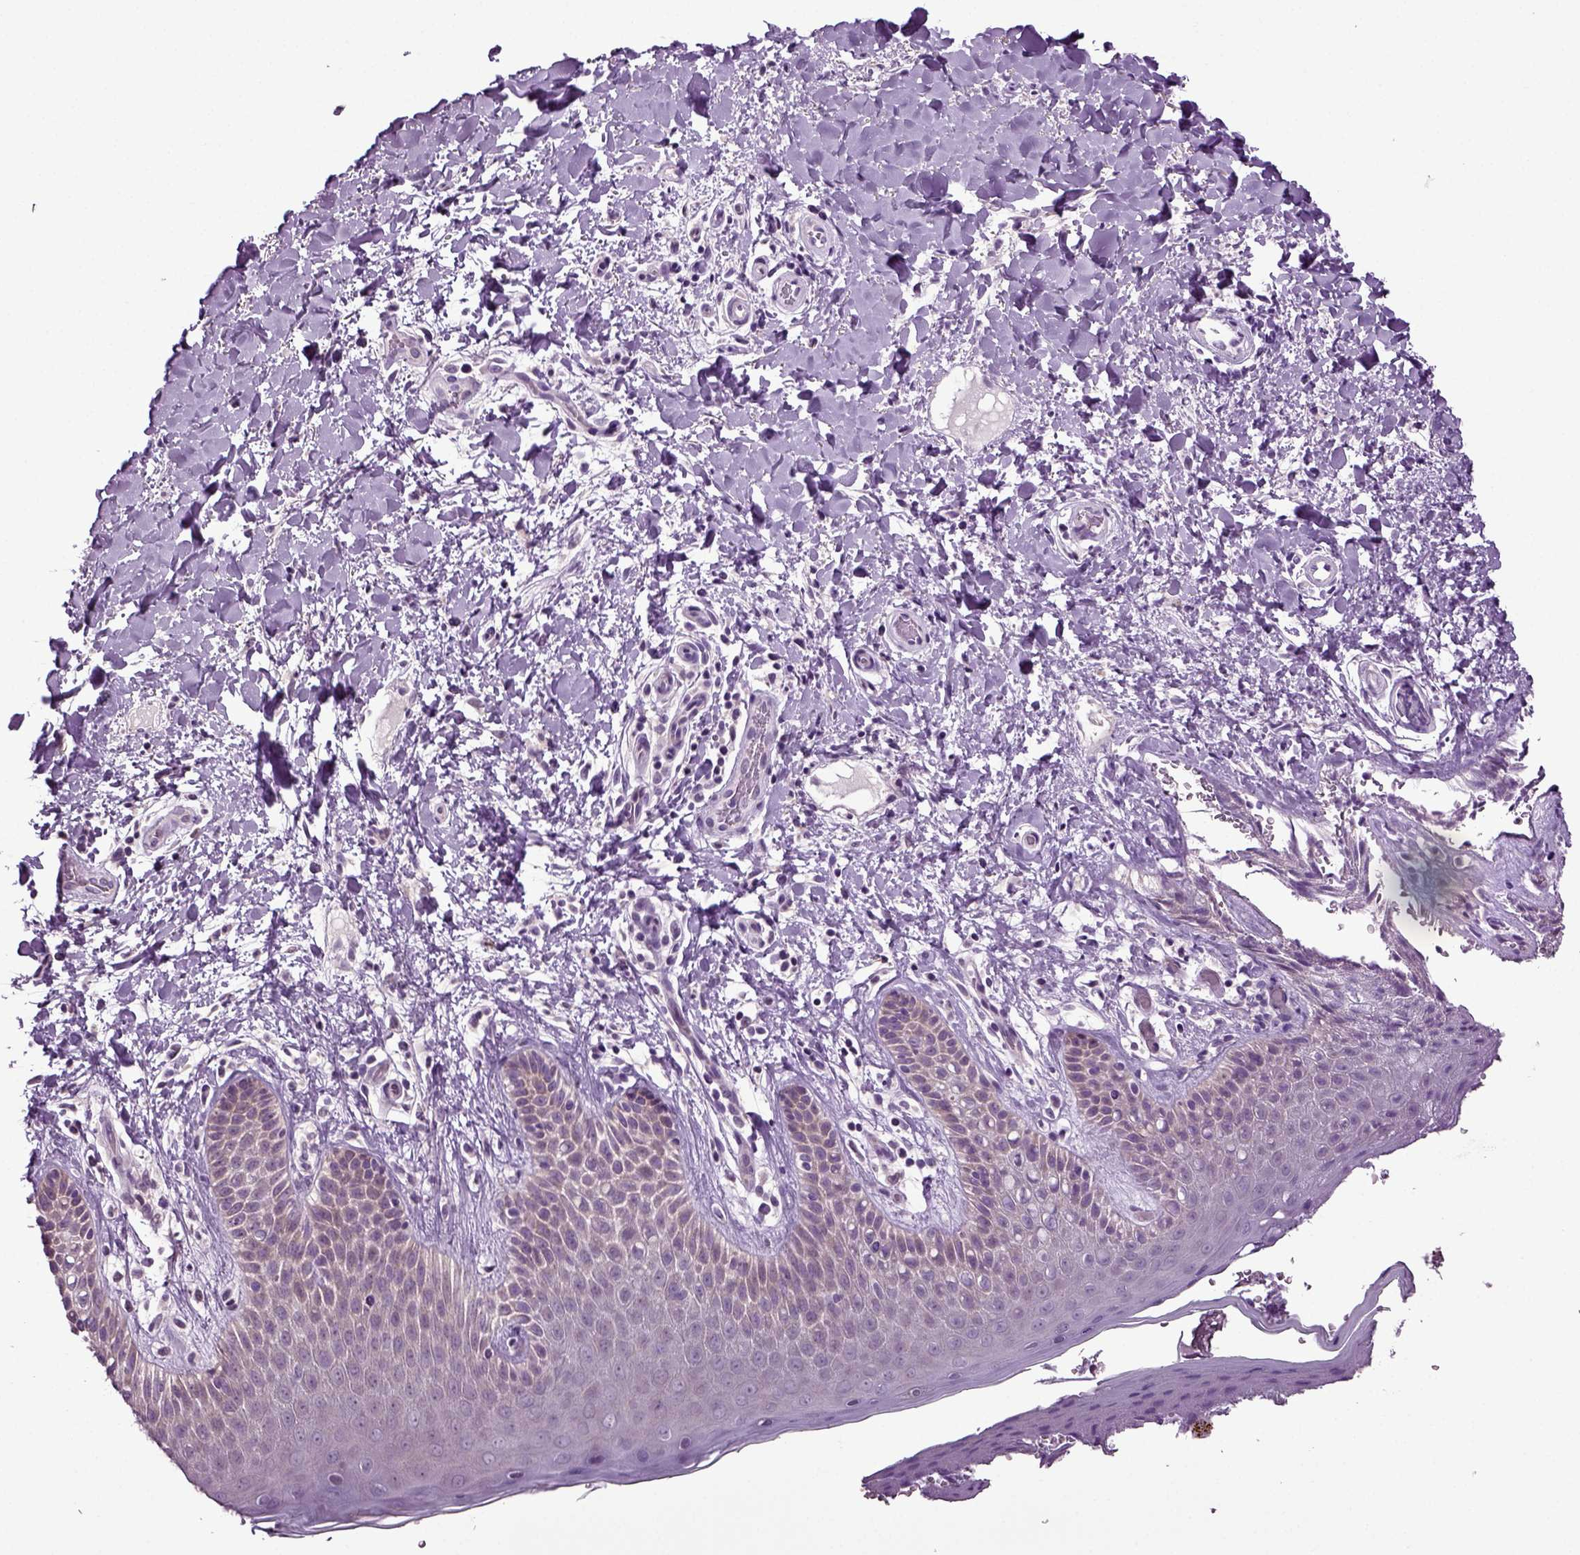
{"staining": {"intensity": "weak", "quantity": "<25%", "location": "cytoplasmic/membranous"}, "tissue": "skin", "cell_type": "Epidermal cells", "image_type": "normal", "snomed": [{"axis": "morphology", "description": "Normal tissue, NOS"}, {"axis": "topography", "description": "Anal"}], "caption": "High power microscopy histopathology image of an IHC histopathology image of normal skin, revealing no significant staining in epidermal cells.", "gene": "PLCH2", "patient": {"sex": "male", "age": 36}}